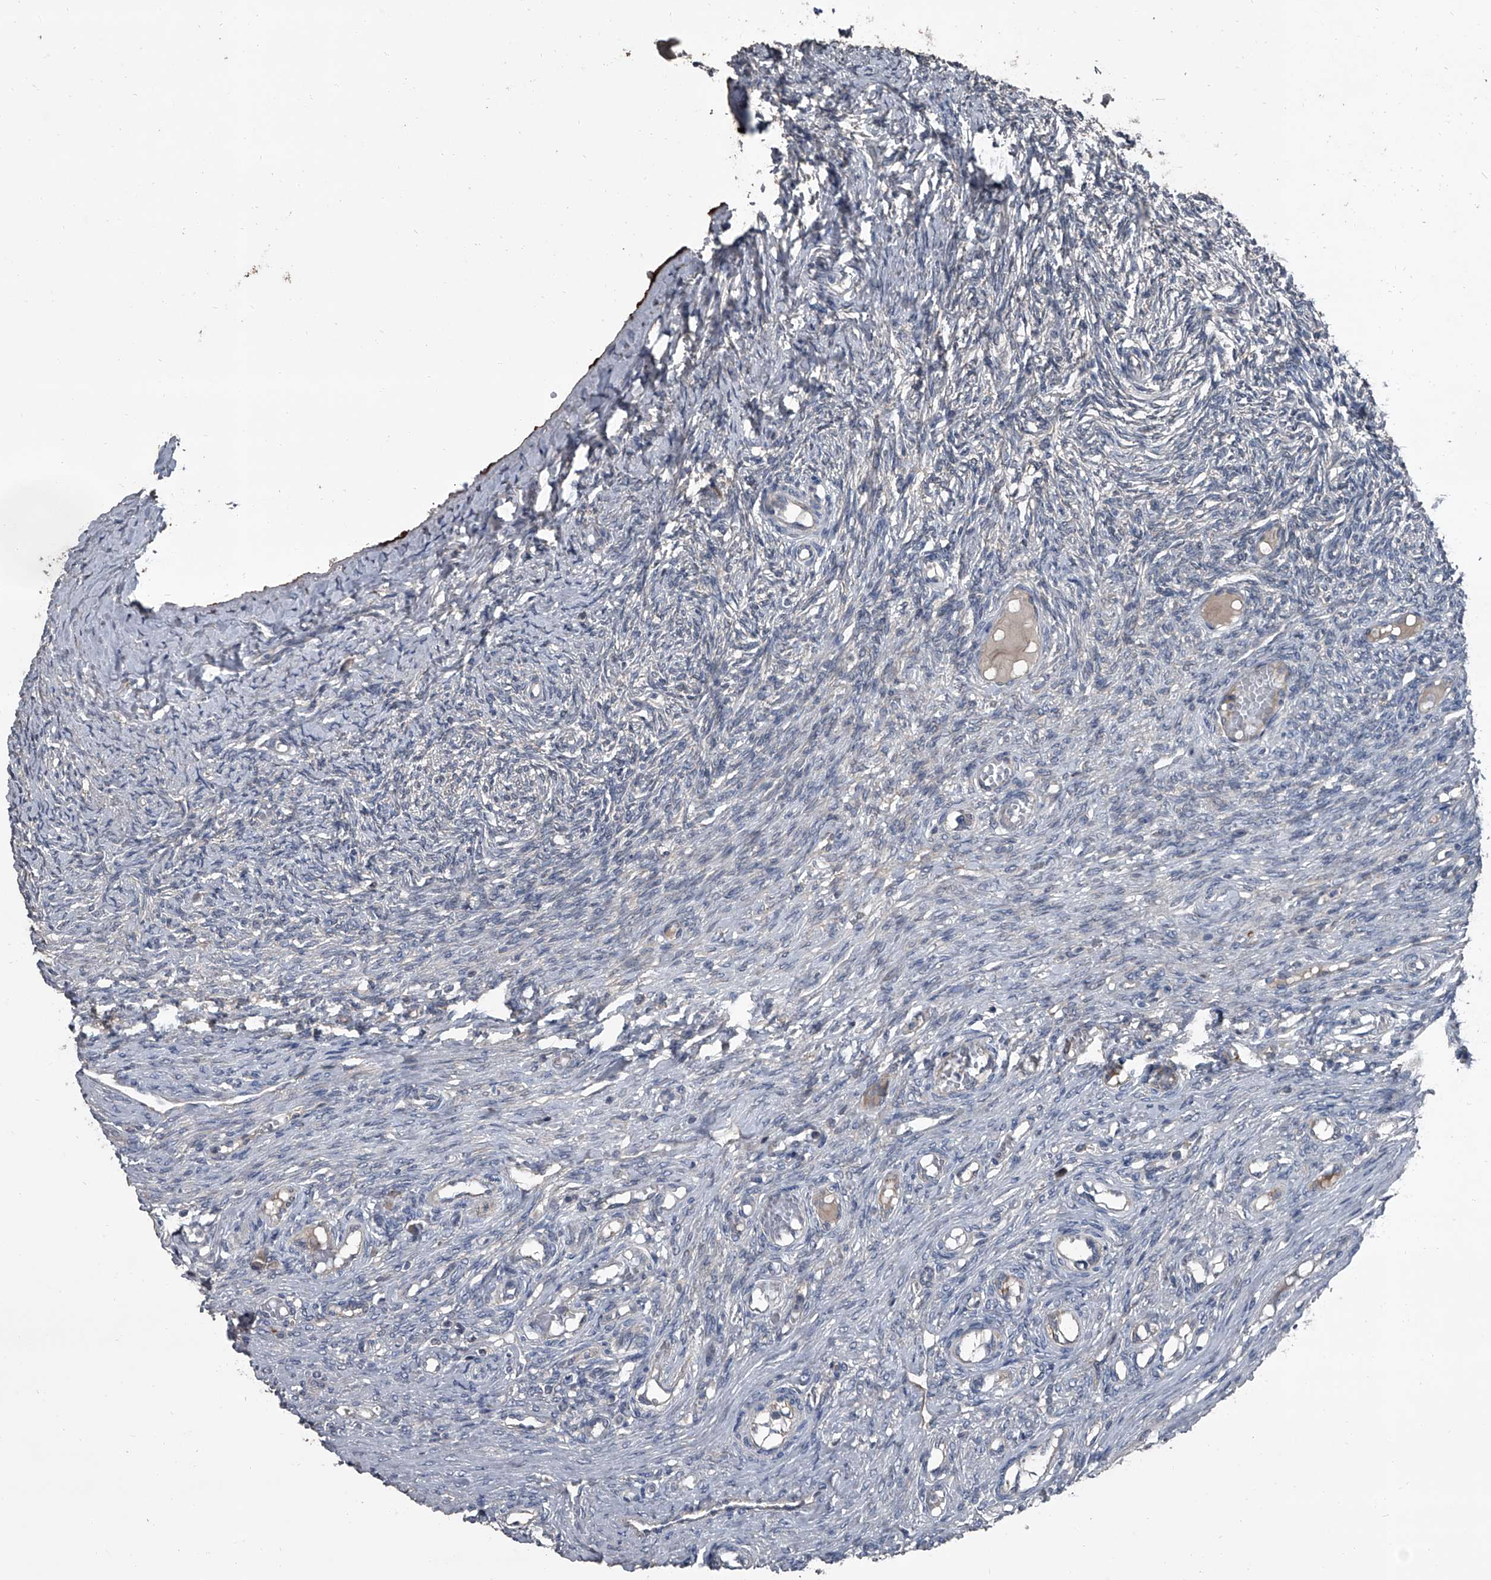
{"staining": {"intensity": "strong", "quantity": ">75%", "location": "cytoplasmic/membranous"}, "tissue": "ovary", "cell_type": "Follicle cells", "image_type": "normal", "snomed": [{"axis": "morphology", "description": "Adenocarcinoma, NOS"}, {"axis": "topography", "description": "Endometrium"}], "caption": "Ovary stained for a protein (brown) demonstrates strong cytoplasmic/membranous positive positivity in about >75% of follicle cells.", "gene": "OARD1", "patient": {"sex": "female", "age": 32}}